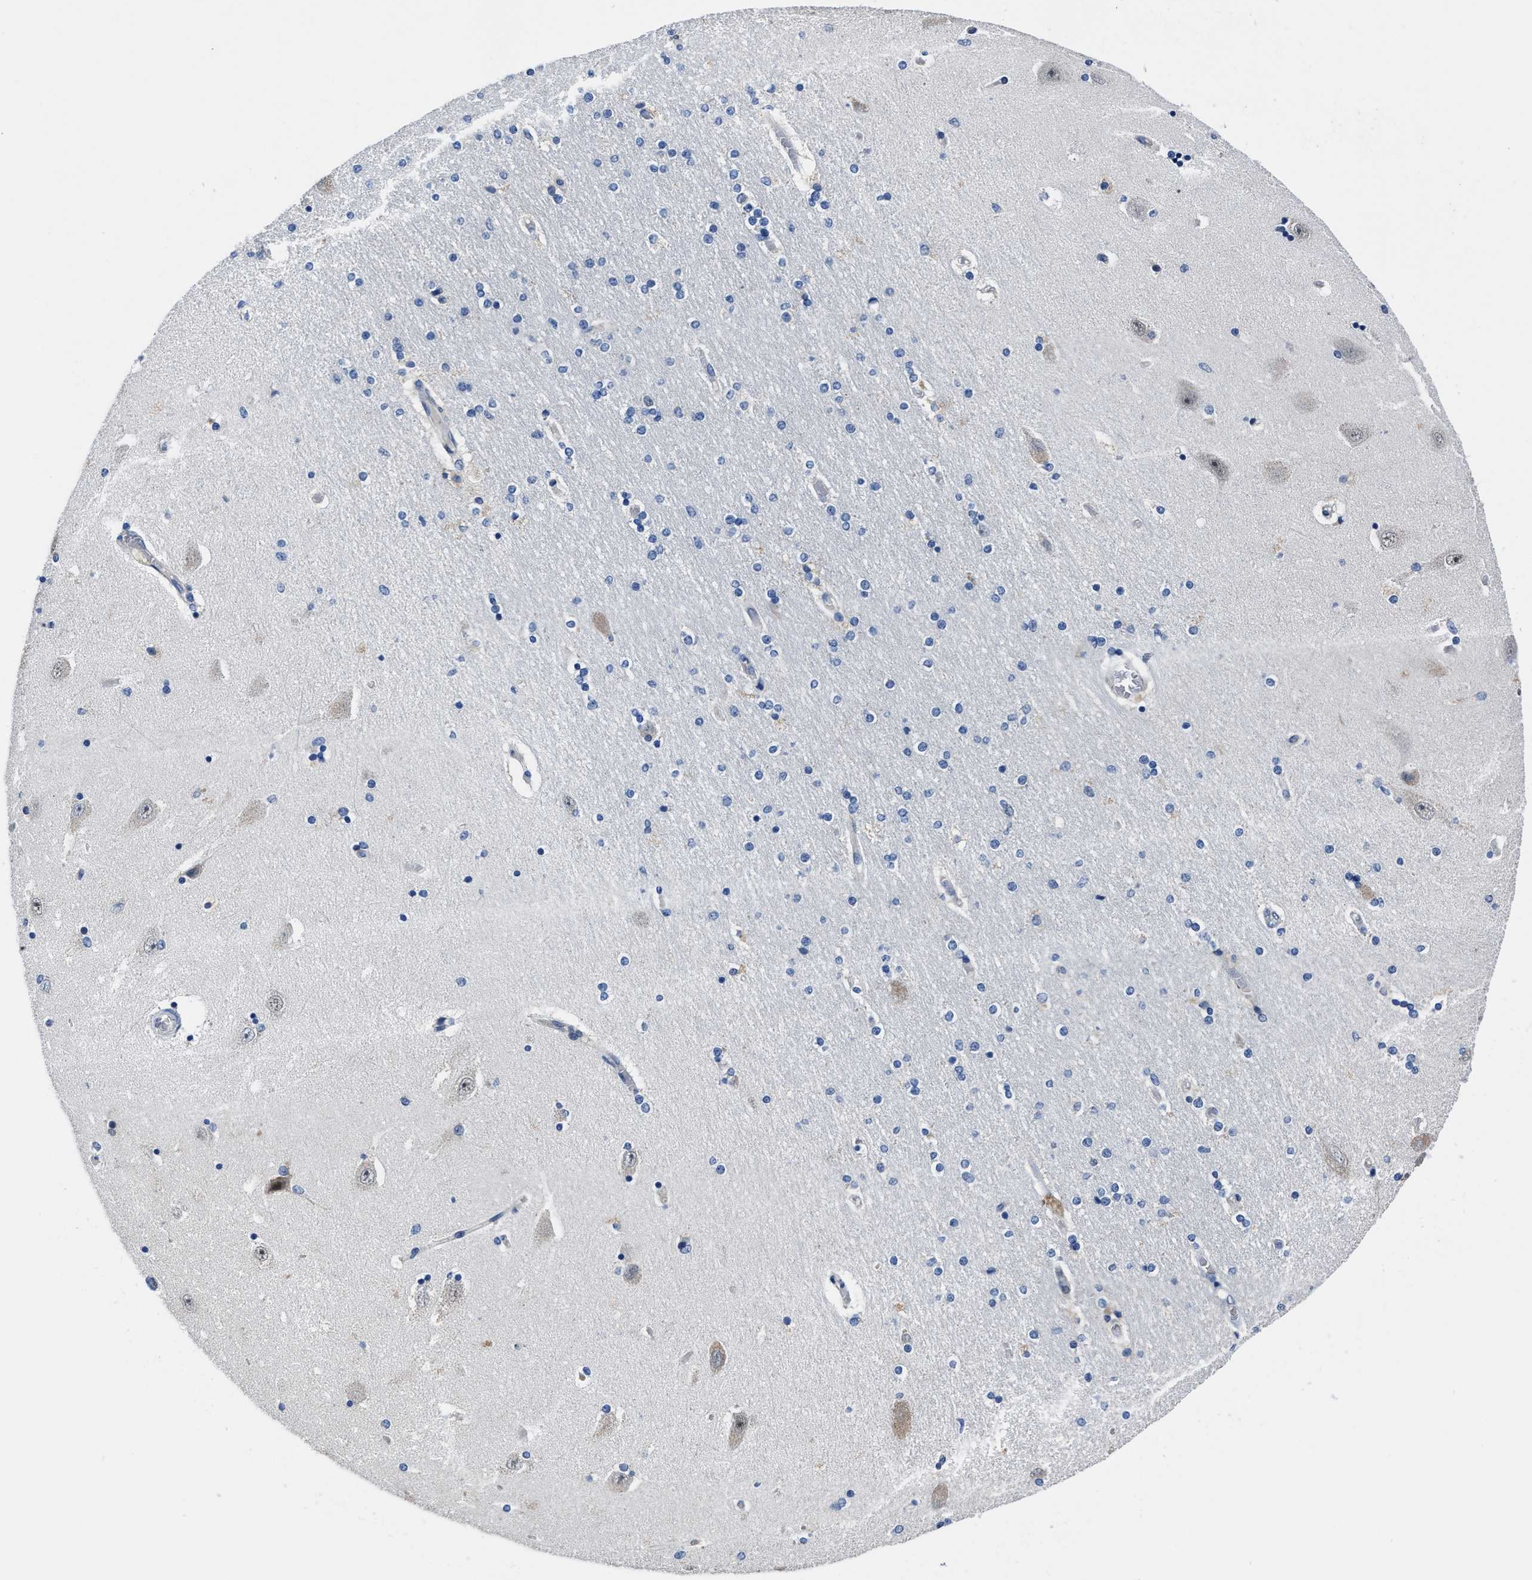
{"staining": {"intensity": "negative", "quantity": "none", "location": "none"}, "tissue": "hippocampus", "cell_type": "Glial cells", "image_type": "normal", "snomed": [{"axis": "morphology", "description": "Normal tissue, NOS"}, {"axis": "topography", "description": "Hippocampus"}], "caption": "The image exhibits no significant positivity in glial cells of hippocampus. (DAB immunohistochemistry with hematoxylin counter stain).", "gene": "GHITM", "patient": {"sex": "female", "age": 54}}